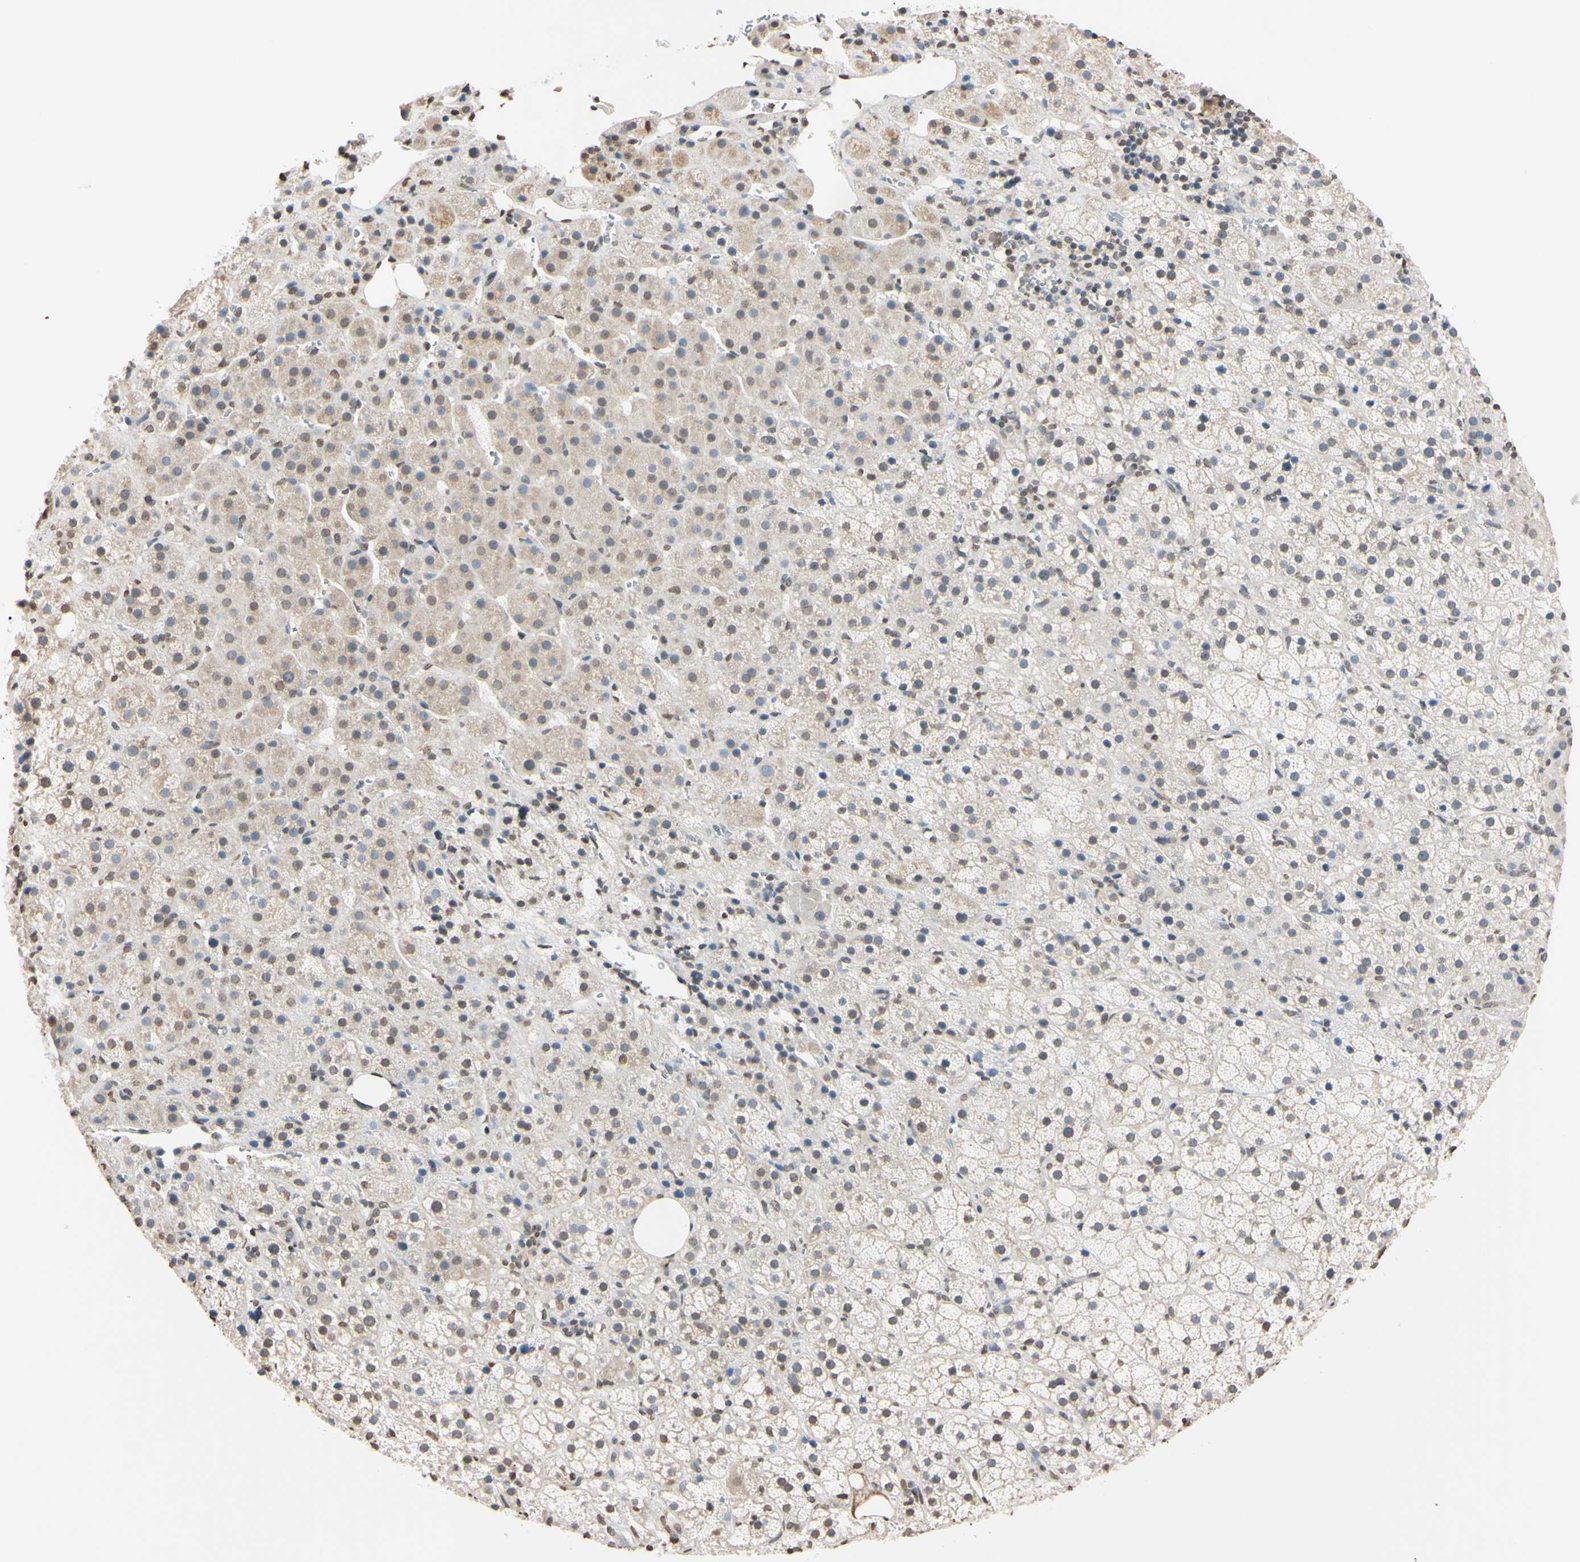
{"staining": {"intensity": "weak", "quantity": "<25%", "location": "nuclear"}, "tissue": "adrenal gland", "cell_type": "Glandular cells", "image_type": "normal", "snomed": [{"axis": "morphology", "description": "Normal tissue, NOS"}, {"axis": "topography", "description": "Adrenal gland"}], "caption": "Adrenal gland stained for a protein using immunohistochemistry (IHC) reveals no expression glandular cells.", "gene": "CDC45", "patient": {"sex": "female", "age": 57}}